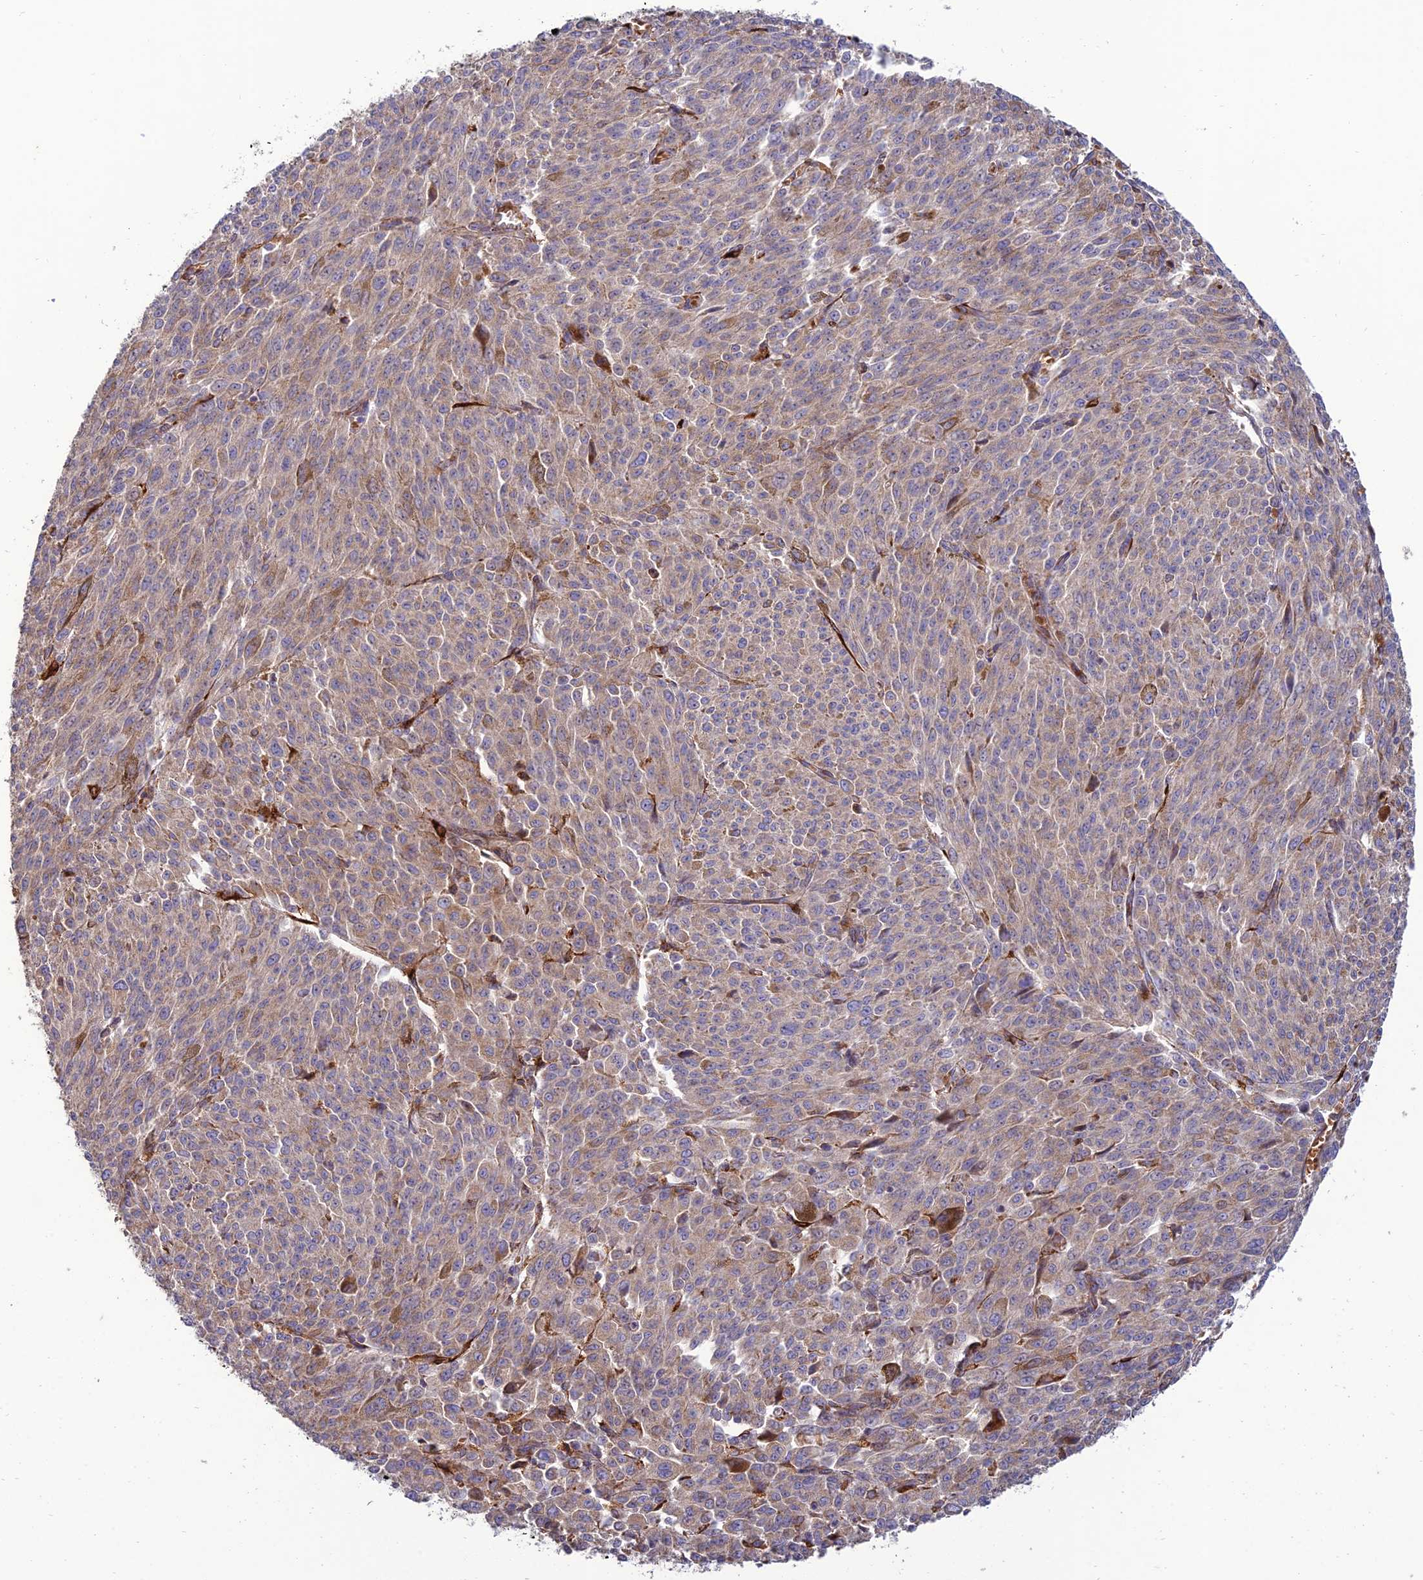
{"staining": {"intensity": "weak", "quantity": ">75%", "location": "cytoplasmic/membranous"}, "tissue": "melanoma", "cell_type": "Tumor cells", "image_type": "cancer", "snomed": [{"axis": "morphology", "description": "Malignant melanoma, NOS"}, {"axis": "topography", "description": "Skin"}], "caption": "Melanoma was stained to show a protein in brown. There is low levels of weak cytoplasmic/membranous positivity in about >75% of tumor cells.", "gene": "RCN3", "patient": {"sex": "female", "age": 52}}